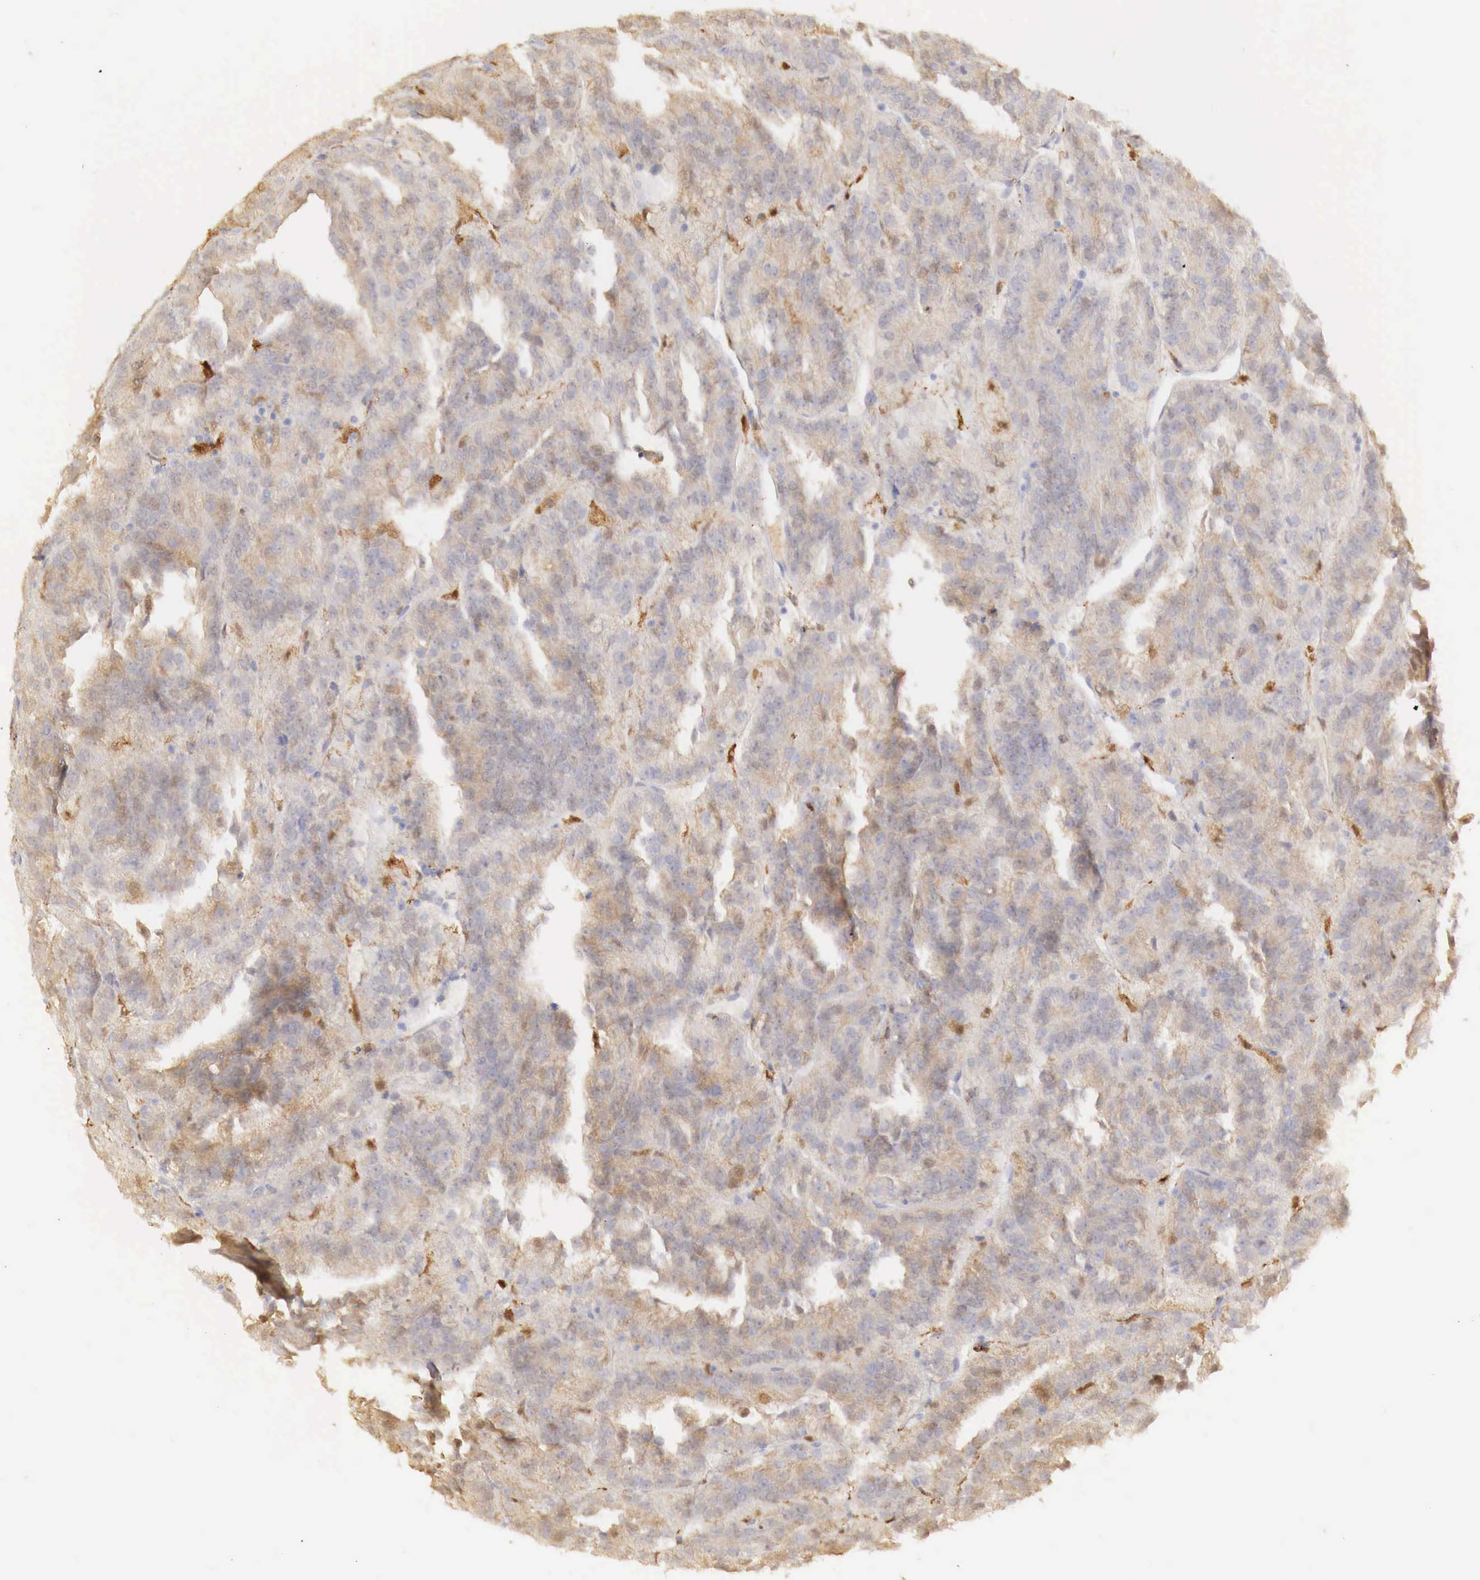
{"staining": {"intensity": "weak", "quantity": "25%-75%", "location": "cytoplasmic/membranous"}, "tissue": "renal cancer", "cell_type": "Tumor cells", "image_type": "cancer", "snomed": [{"axis": "morphology", "description": "Adenocarcinoma, NOS"}, {"axis": "topography", "description": "Kidney"}], "caption": "High-power microscopy captured an immunohistochemistry histopathology image of renal cancer (adenocarcinoma), revealing weak cytoplasmic/membranous expression in about 25%-75% of tumor cells.", "gene": "RENBP", "patient": {"sex": "male", "age": 46}}